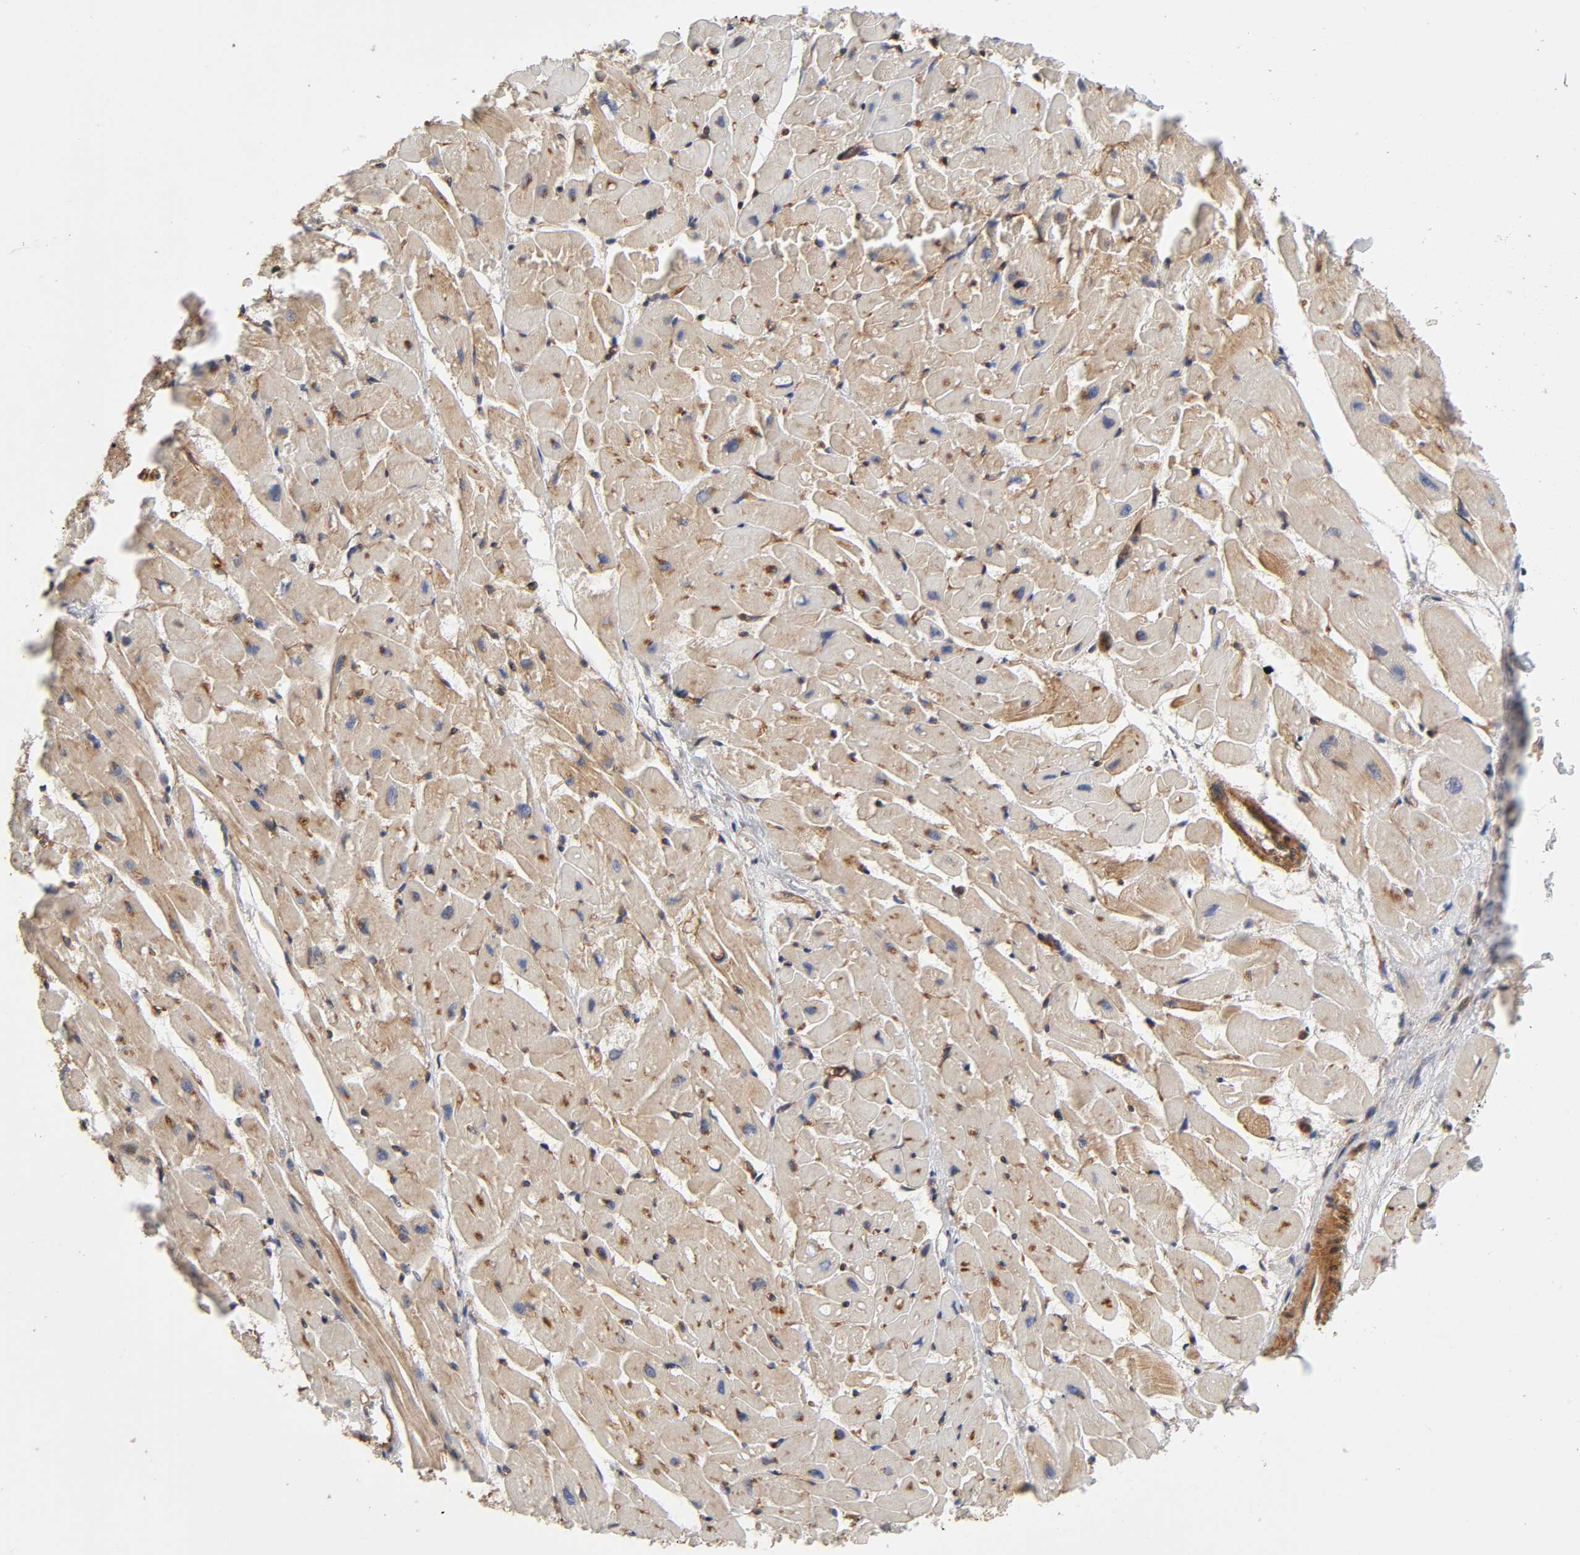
{"staining": {"intensity": "moderate", "quantity": "25%-75%", "location": "cytoplasmic/membranous"}, "tissue": "heart muscle", "cell_type": "Cardiomyocytes", "image_type": "normal", "snomed": [{"axis": "morphology", "description": "Normal tissue, NOS"}, {"axis": "topography", "description": "Heart"}], "caption": "A histopathology image of human heart muscle stained for a protein demonstrates moderate cytoplasmic/membranous brown staining in cardiomyocytes.", "gene": "LAMTOR2", "patient": {"sex": "female", "age": 19}}